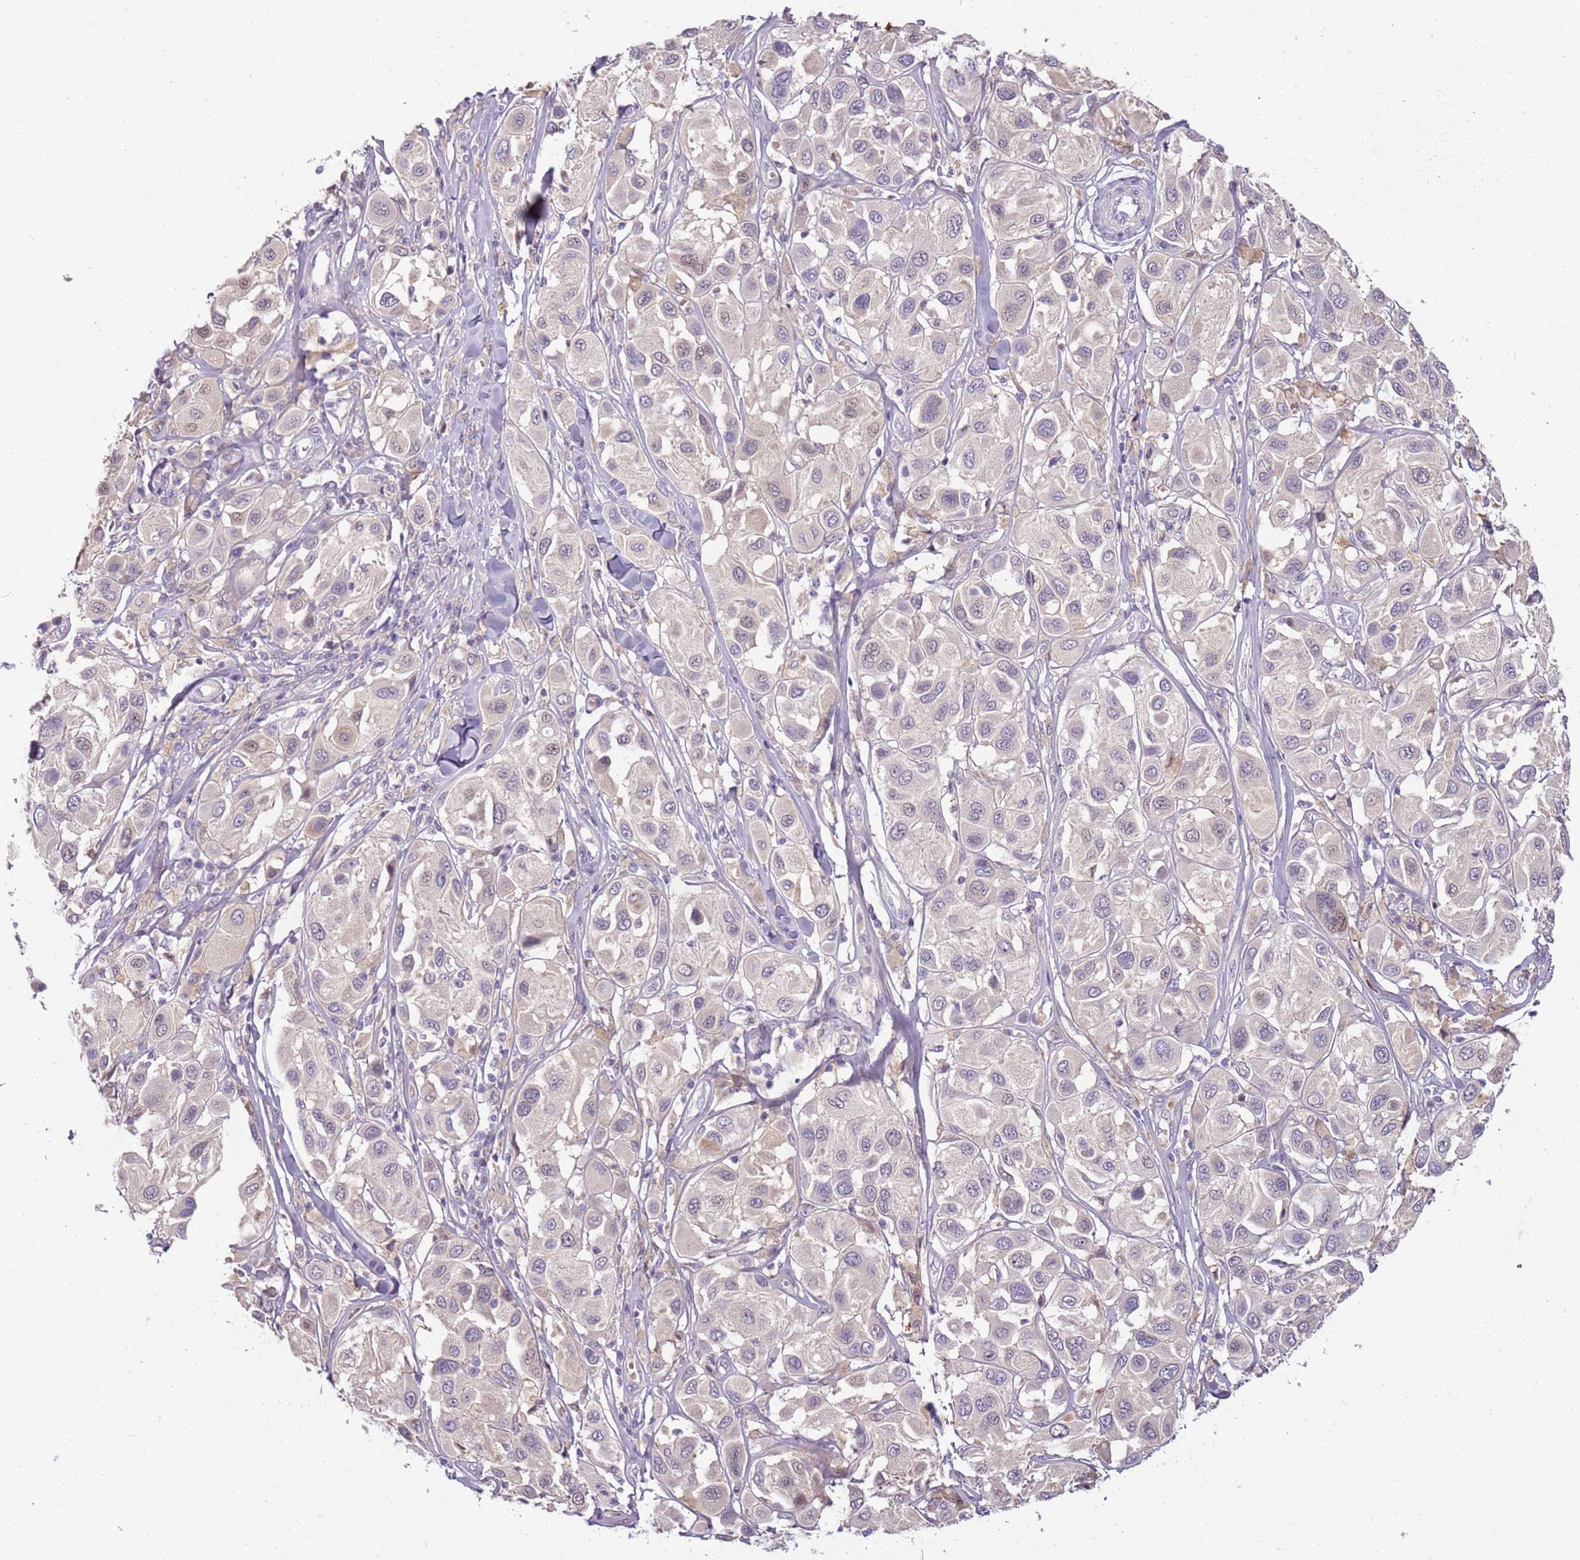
{"staining": {"intensity": "negative", "quantity": "none", "location": "none"}, "tissue": "melanoma", "cell_type": "Tumor cells", "image_type": "cancer", "snomed": [{"axis": "morphology", "description": "Malignant melanoma, Metastatic site"}, {"axis": "topography", "description": "Skin"}], "caption": "Protein analysis of malignant melanoma (metastatic site) exhibits no significant expression in tumor cells.", "gene": "ARHGAP5", "patient": {"sex": "male", "age": 41}}